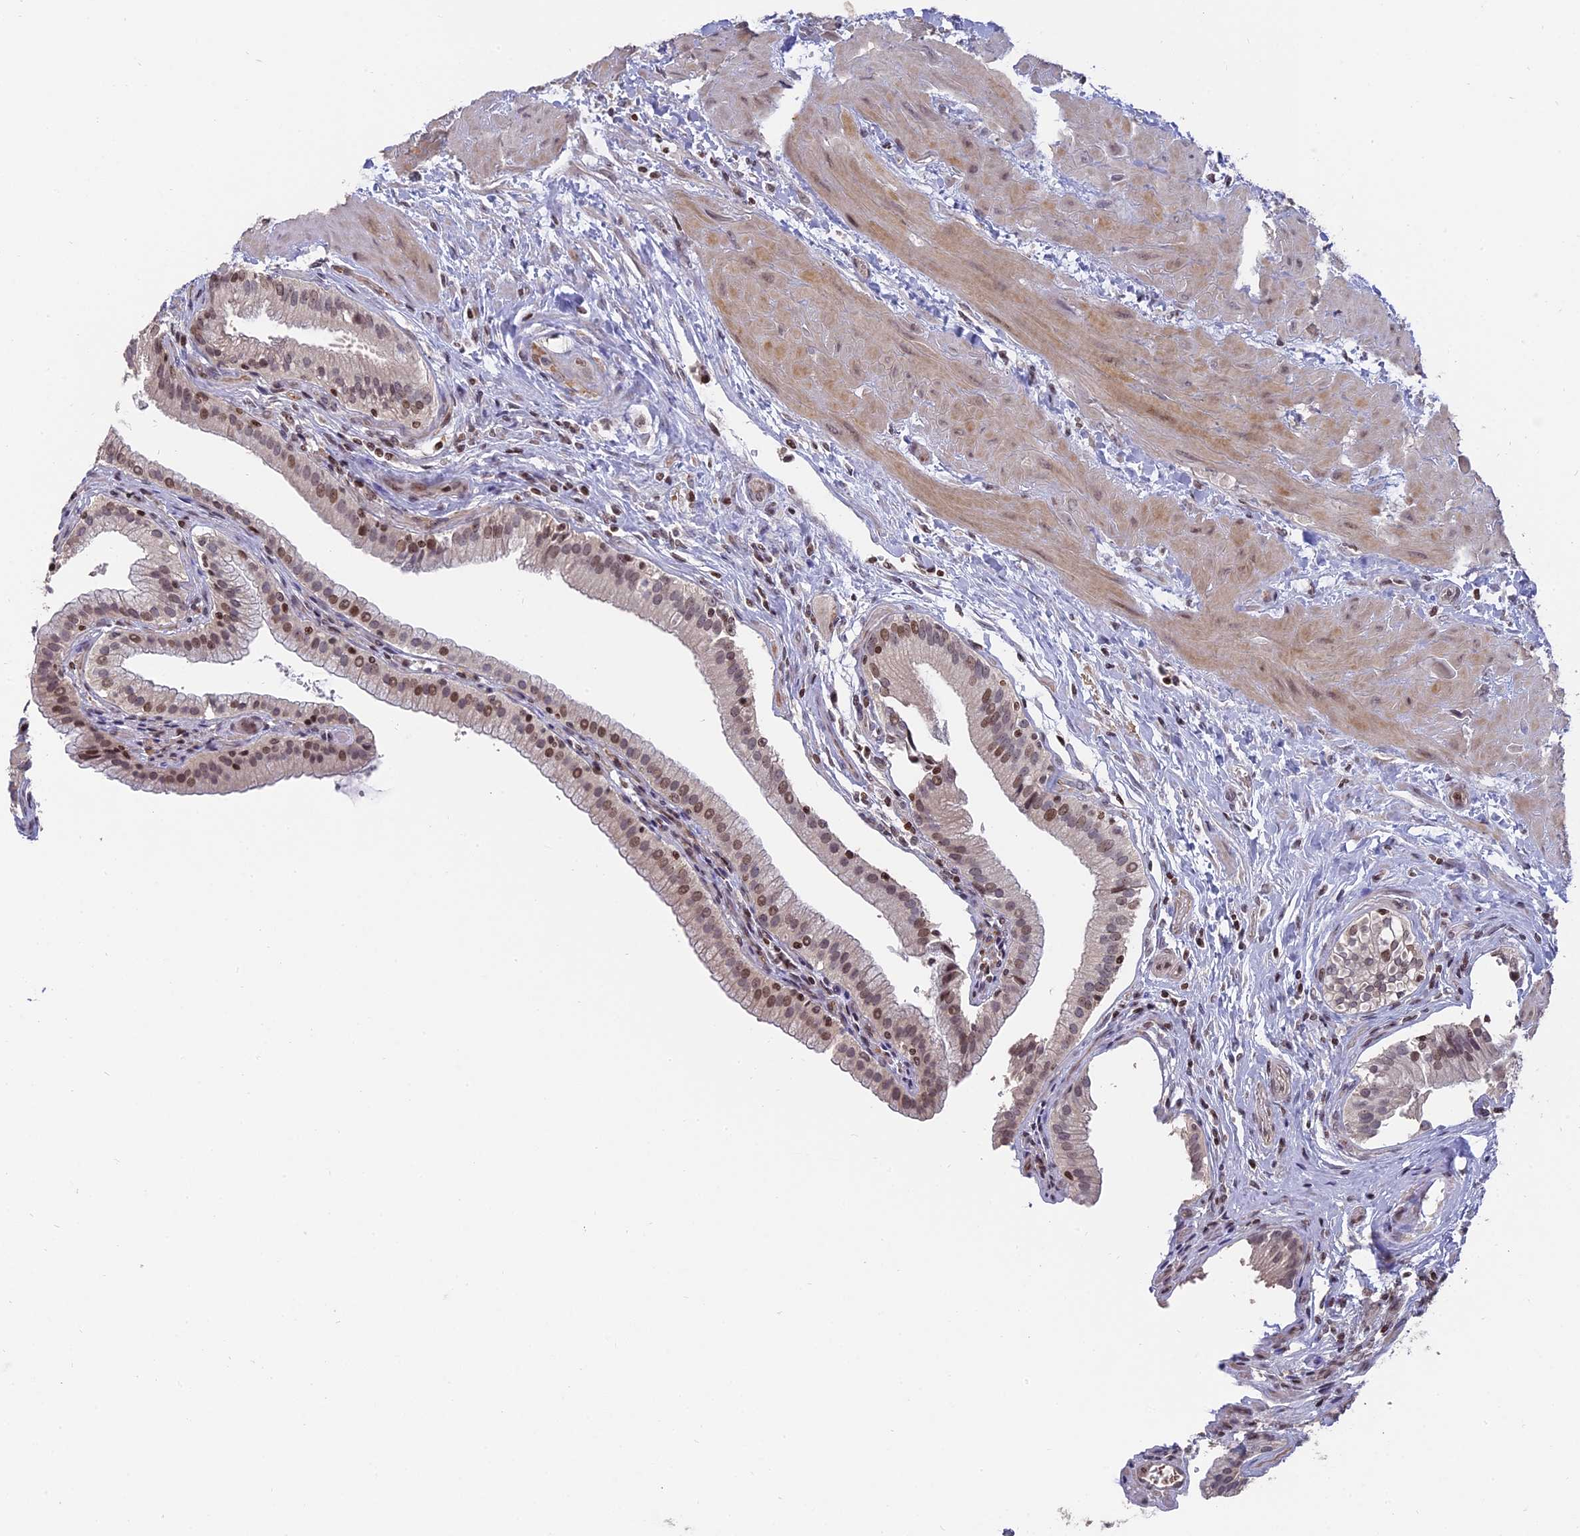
{"staining": {"intensity": "moderate", "quantity": "25%-75%", "location": "nuclear"}, "tissue": "gallbladder", "cell_type": "Glandular cells", "image_type": "normal", "snomed": [{"axis": "morphology", "description": "Normal tissue, NOS"}, {"axis": "topography", "description": "Gallbladder"}], "caption": "Brown immunohistochemical staining in unremarkable human gallbladder exhibits moderate nuclear staining in about 25%-75% of glandular cells.", "gene": "NR1H3", "patient": {"sex": "male", "age": 24}}